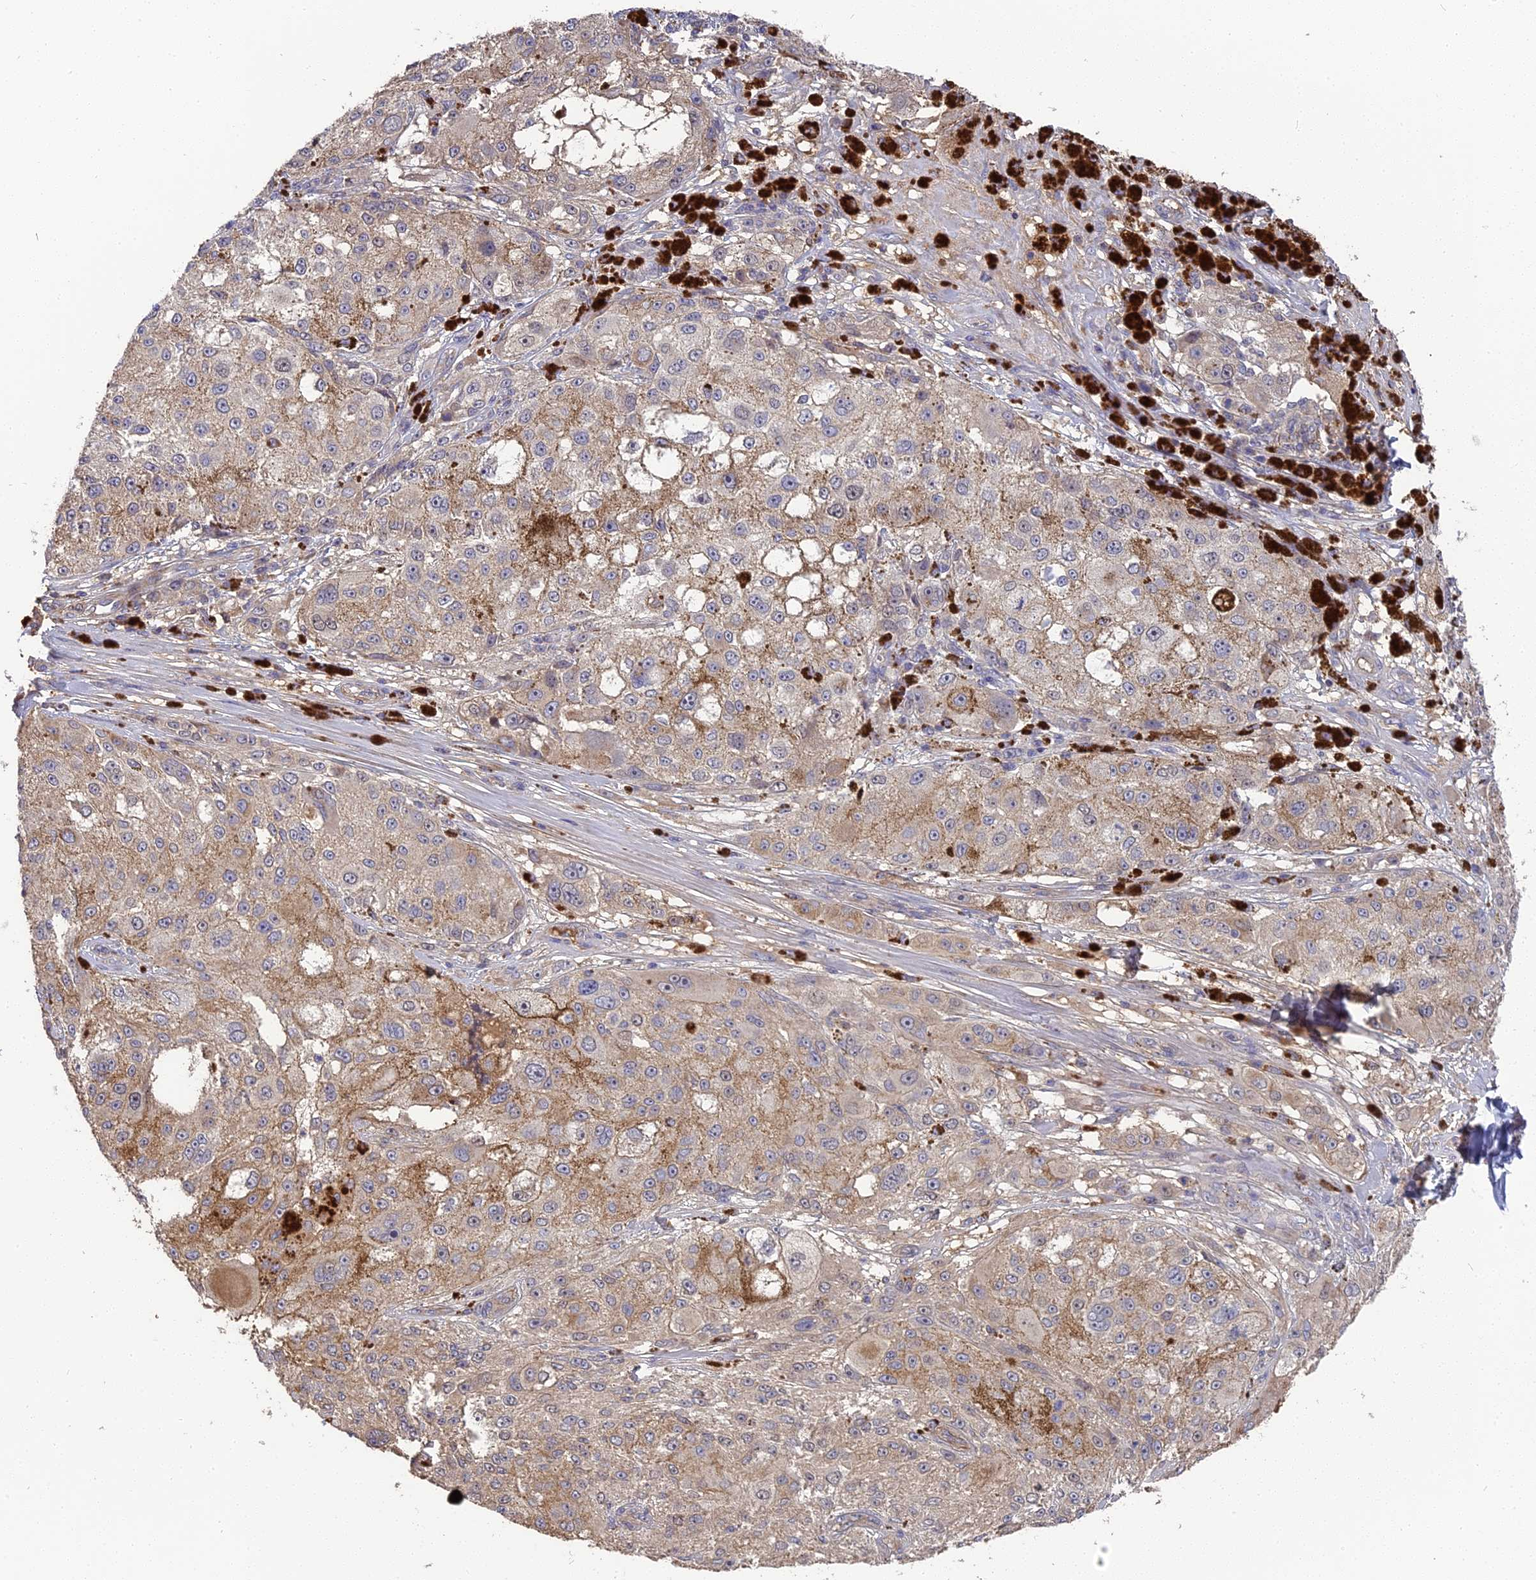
{"staining": {"intensity": "weak", "quantity": "25%-75%", "location": "cytoplasmic/membranous"}, "tissue": "melanoma", "cell_type": "Tumor cells", "image_type": "cancer", "snomed": [{"axis": "morphology", "description": "Necrosis, NOS"}, {"axis": "morphology", "description": "Malignant melanoma, NOS"}, {"axis": "topography", "description": "Skin"}], "caption": "Immunohistochemical staining of melanoma exhibits low levels of weak cytoplasmic/membranous protein positivity in approximately 25%-75% of tumor cells.", "gene": "ERMAP", "patient": {"sex": "female", "age": 87}}